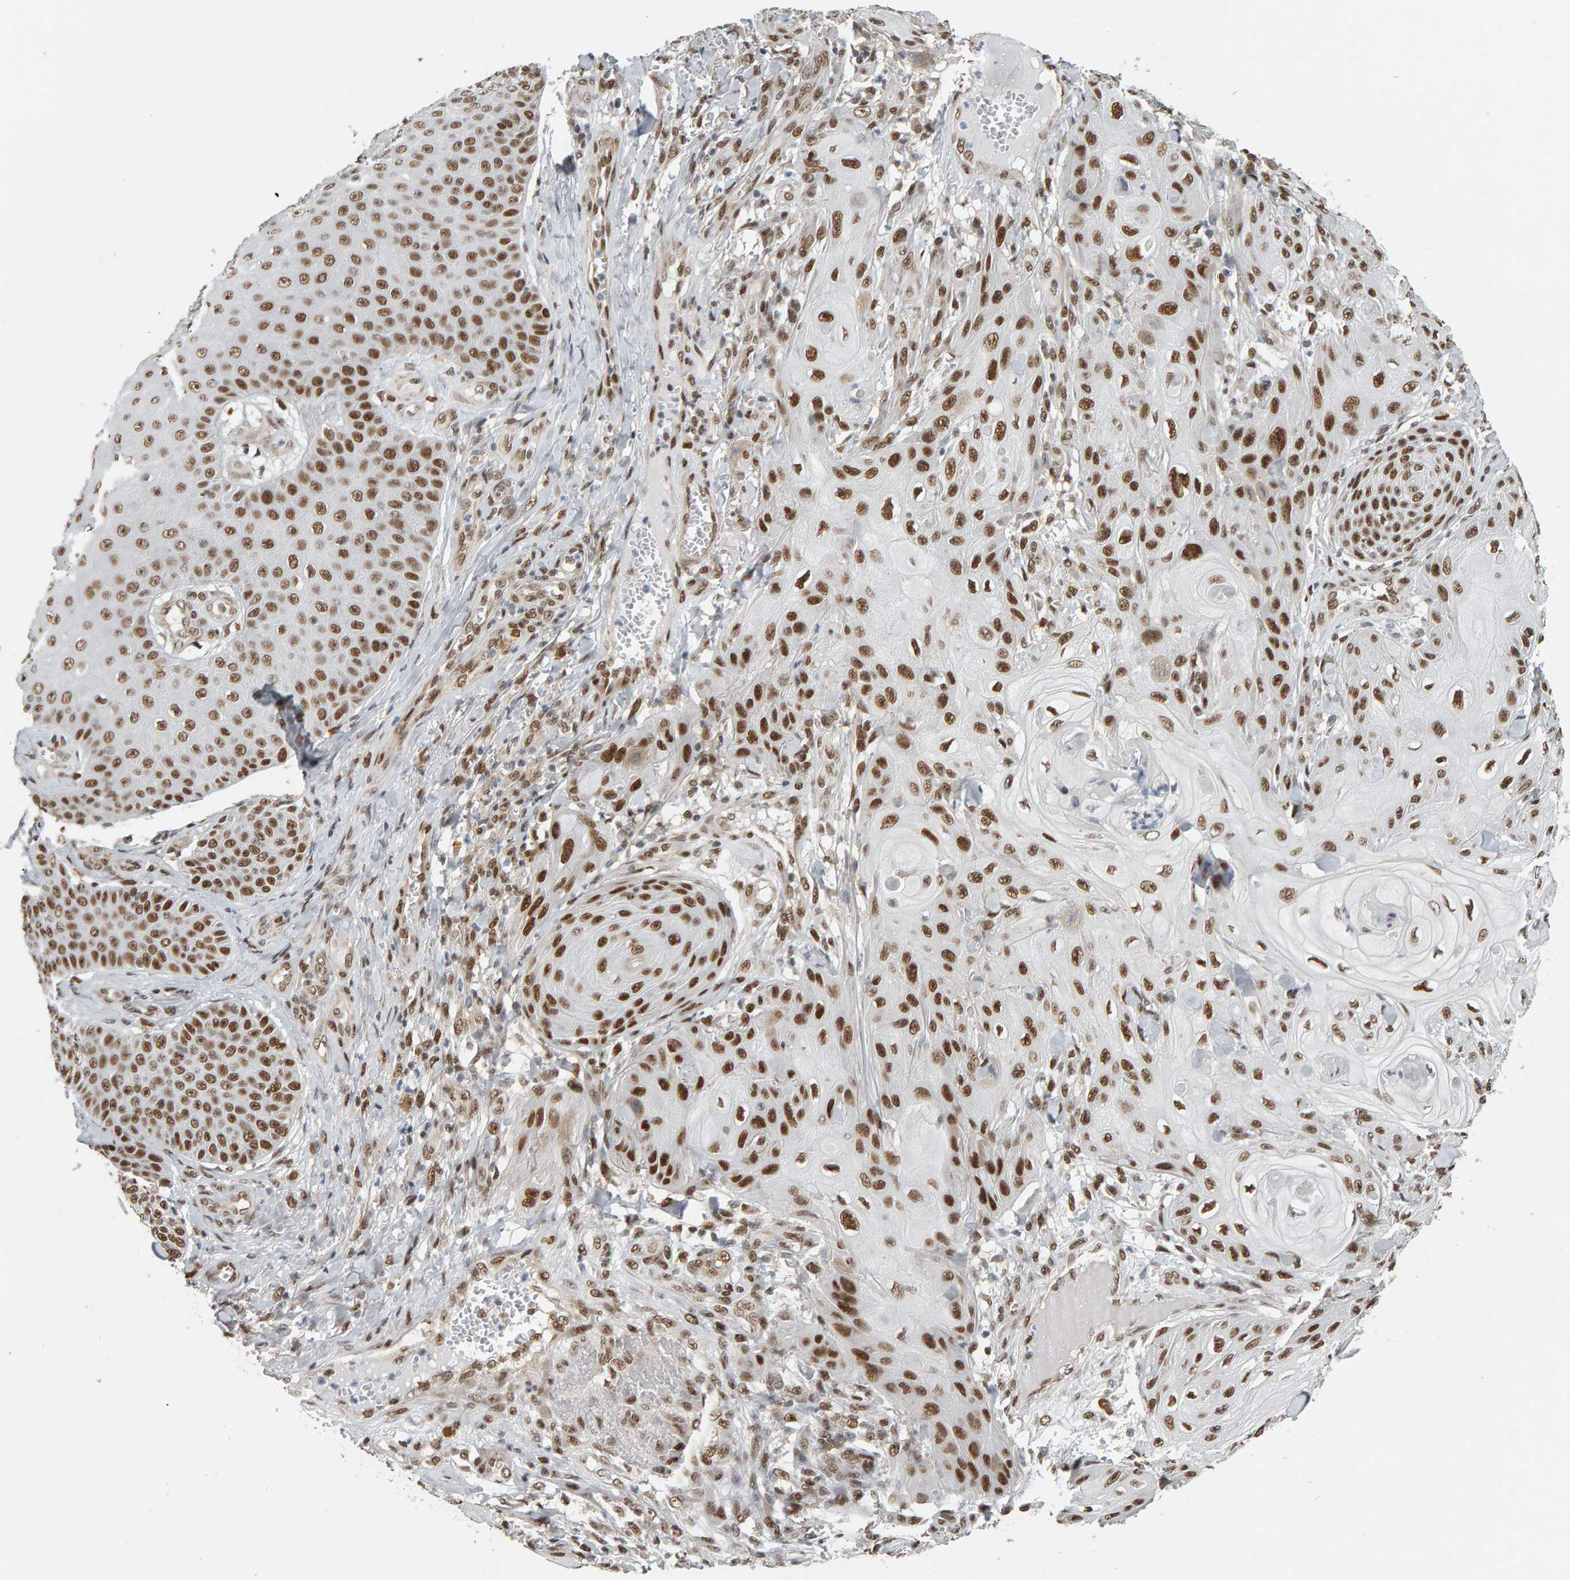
{"staining": {"intensity": "strong", "quantity": ">75%", "location": "nuclear"}, "tissue": "skin cancer", "cell_type": "Tumor cells", "image_type": "cancer", "snomed": [{"axis": "morphology", "description": "Squamous cell carcinoma, NOS"}, {"axis": "topography", "description": "Skin"}], "caption": "Immunohistochemistry (IHC) image of skin cancer (squamous cell carcinoma) stained for a protein (brown), which shows high levels of strong nuclear positivity in about >75% of tumor cells.", "gene": "ATF7IP", "patient": {"sex": "male", "age": 74}}